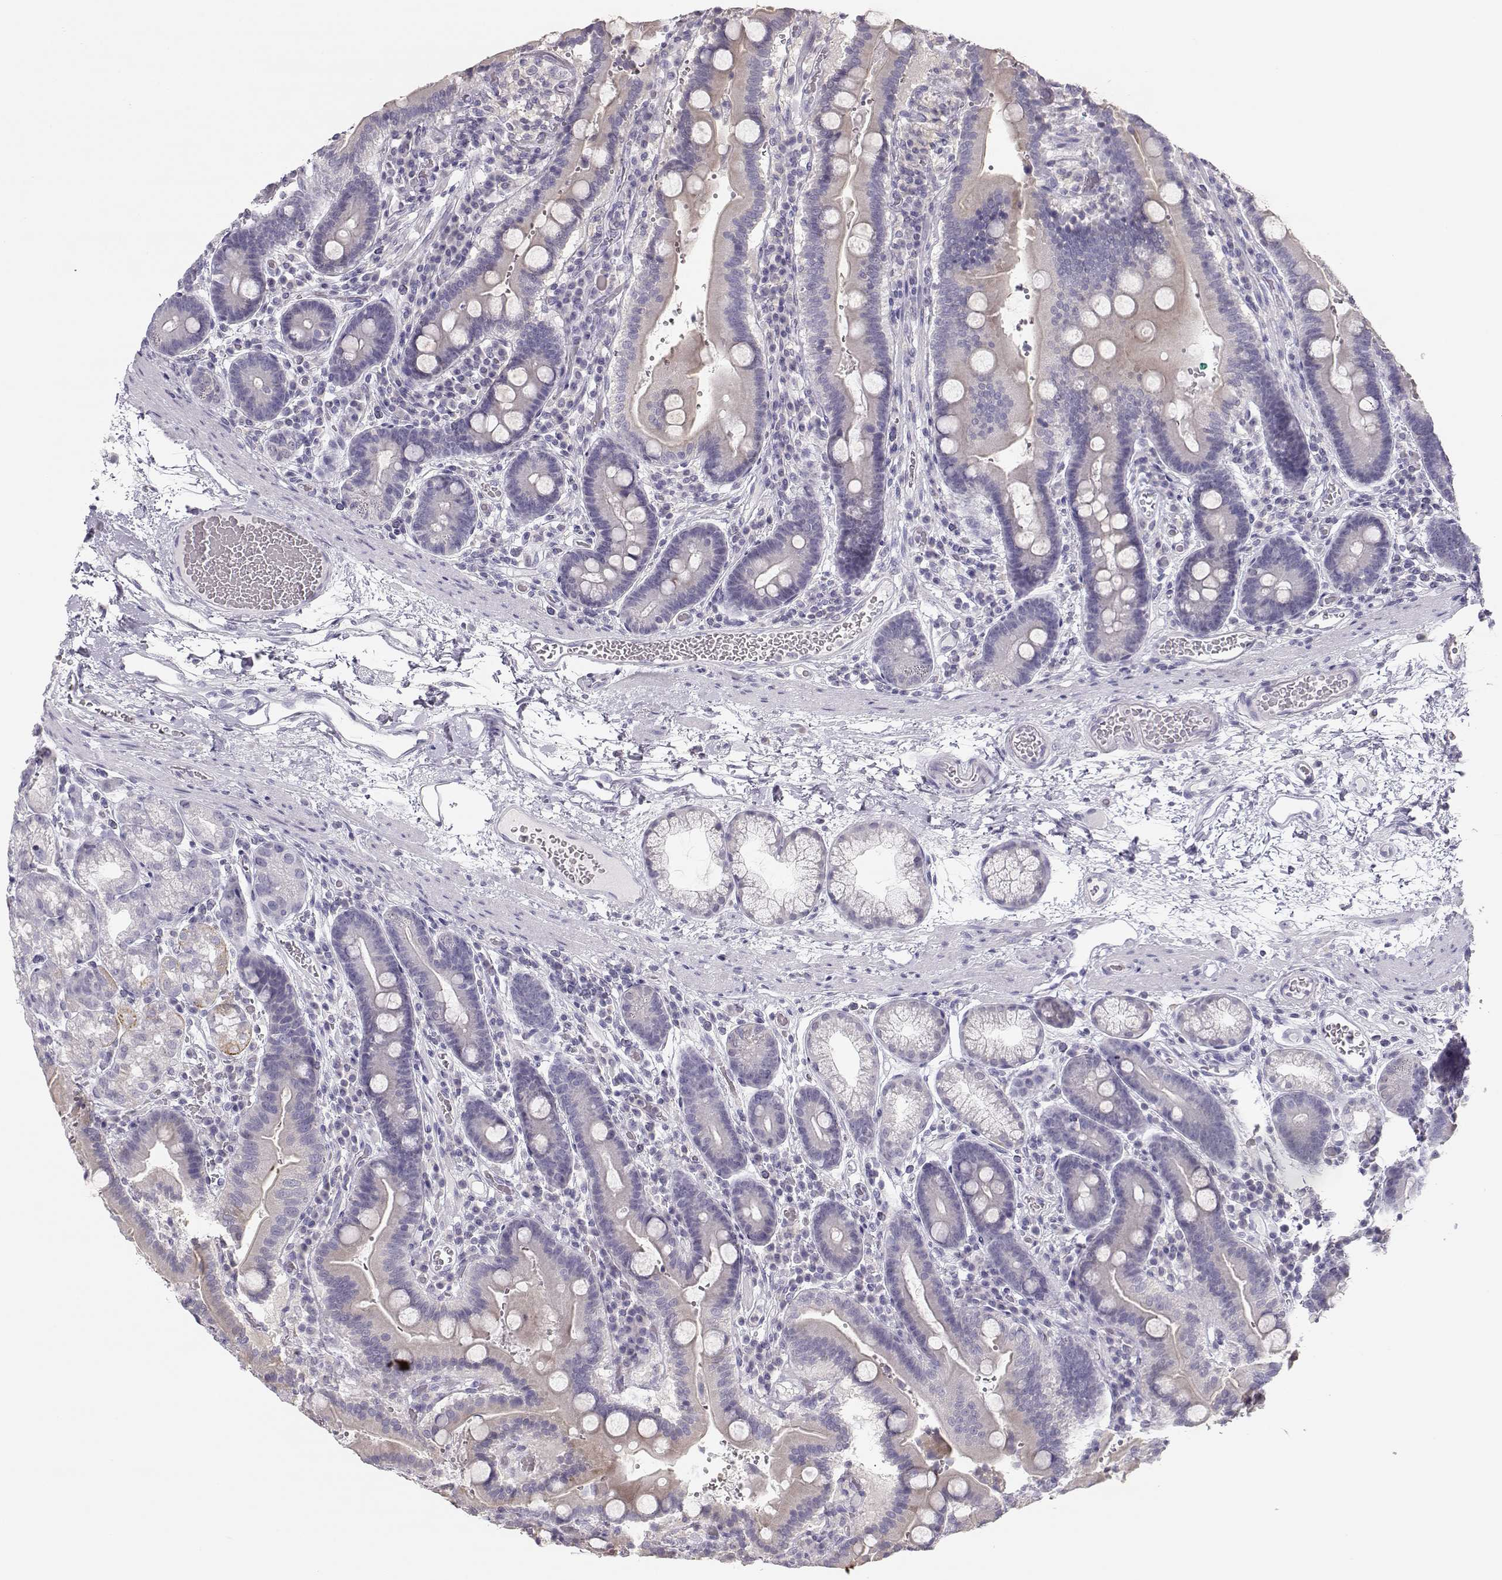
{"staining": {"intensity": "negative", "quantity": "none", "location": "none"}, "tissue": "duodenum", "cell_type": "Glandular cells", "image_type": "normal", "snomed": [{"axis": "morphology", "description": "Normal tissue, NOS"}, {"axis": "topography", "description": "Duodenum"}], "caption": "DAB (3,3'-diaminobenzidine) immunohistochemical staining of unremarkable human duodenum exhibits no significant expression in glandular cells.", "gene": "LEPR", "patient": {"sex": "female", "age": 62}}